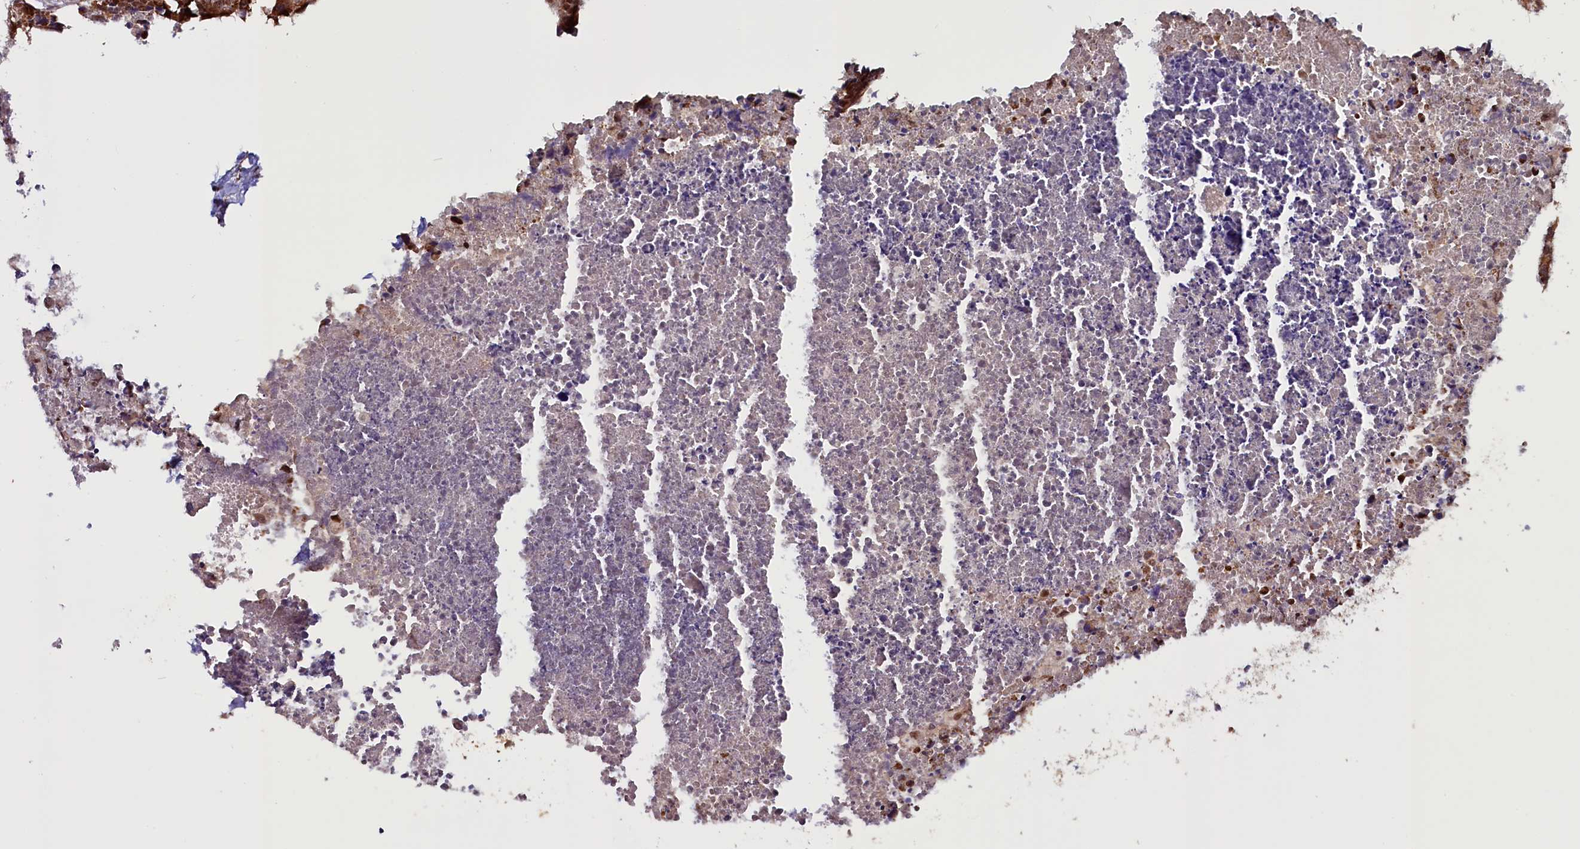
{"staining": {"intensity": "moderate", "quantity": ">75%", "location": "cytoplasmic/membranous,nuclear"}, "tissue": "colorectal cancer", "cell_type": "Tumor cells", "image_type": "cancer", "snomed": [{"axis": "morphology", "description": "Adenocarcinoma, NOS"}, {"axis": "topography", "description": "Colon"}], "caption": "Approximately >75% of tumor cells in human colorectal cancer (adenocarcinoma) show moderate cytoplasmic/membranous and nuclear protein staining as visualized by brown immunohistochemical staining.", "gene": "RPUSD2", "patient": {"sex": "female", "age": 57}}